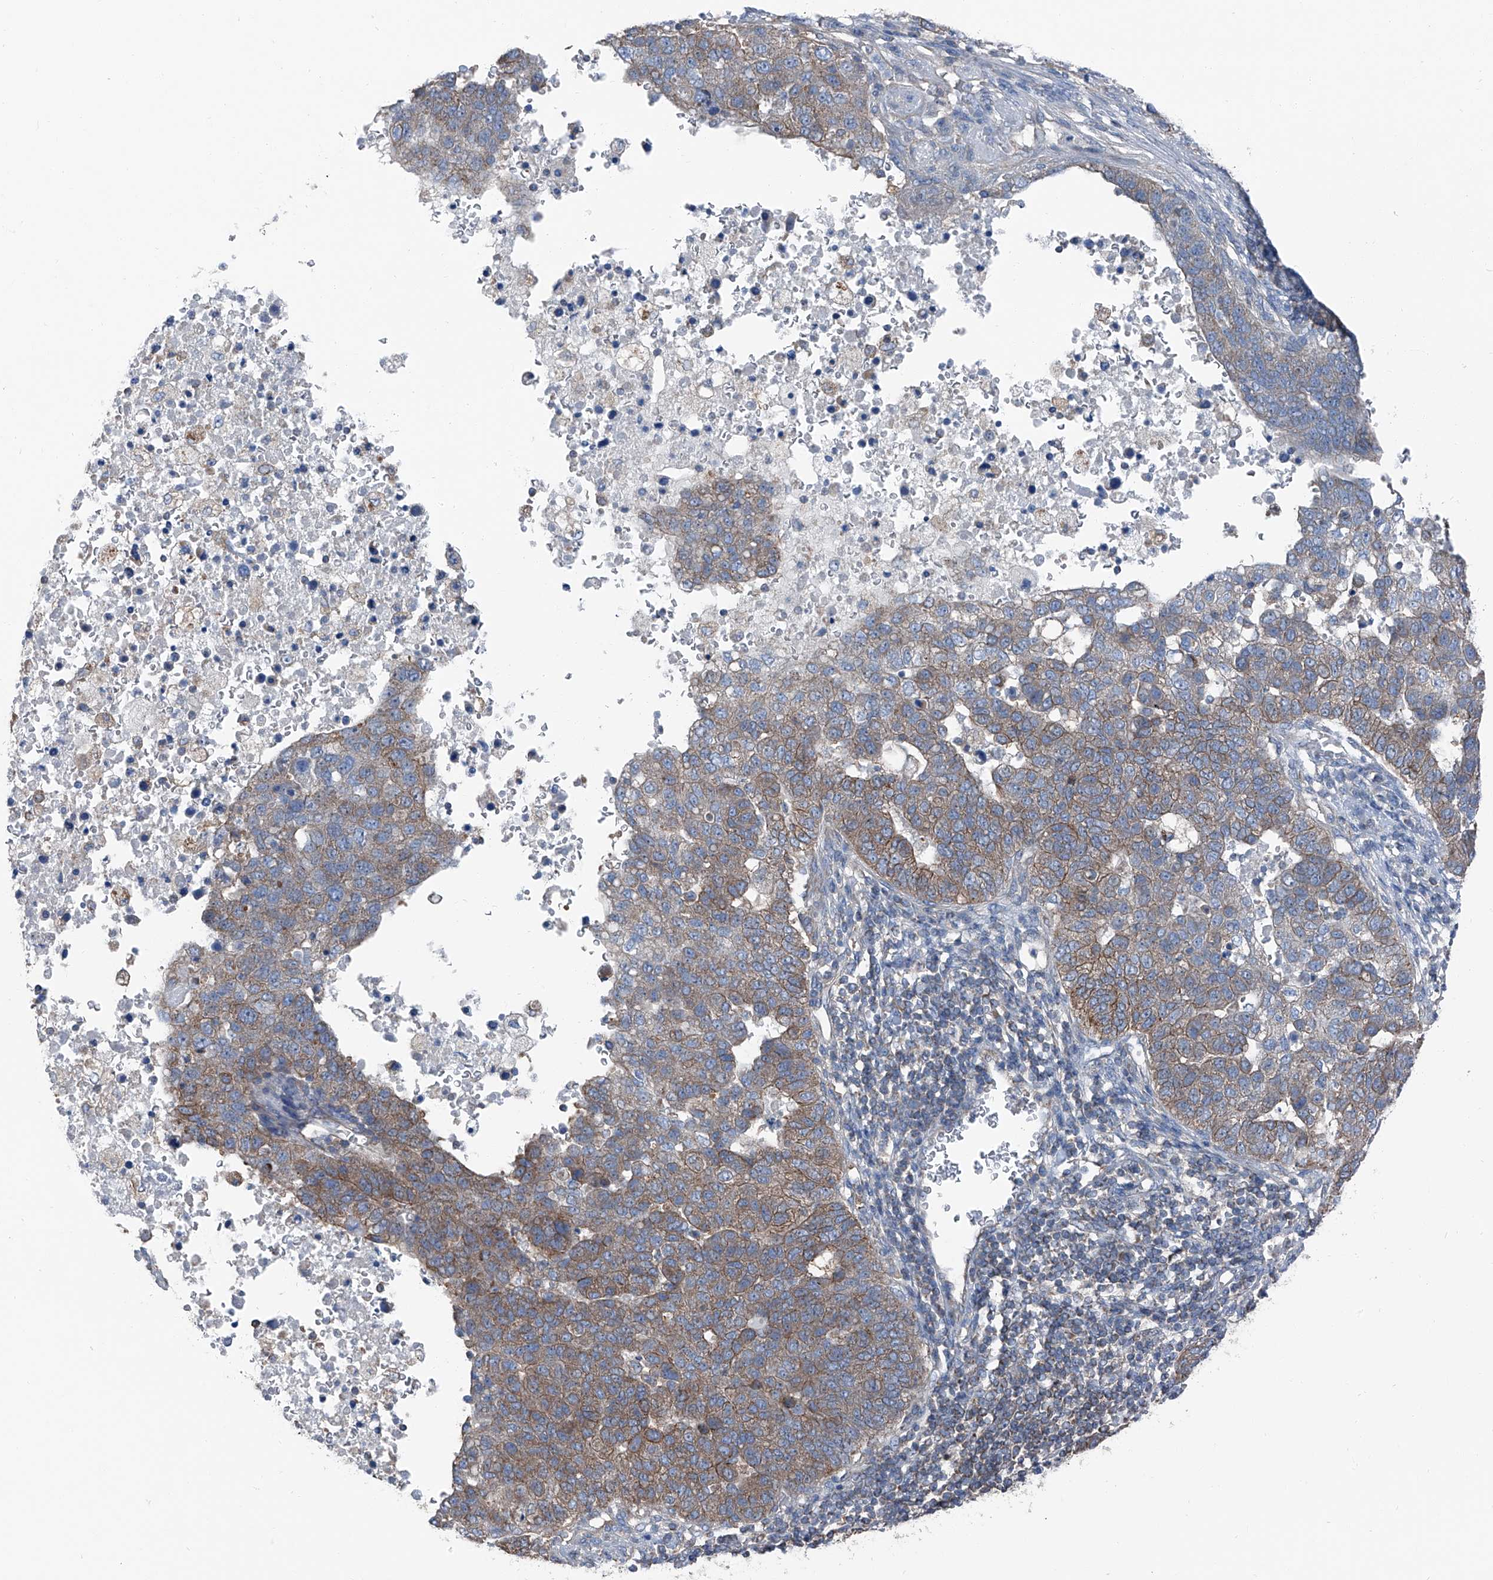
{"staining": {"intensity": "moderate", "quantity": "25%-75%", "location": "cytoplasmic/membranous"}, "tissue": "pancreatic cancer", "cell_type": "Tumor cells", "image_type": "cancer", "snomed": [{"axis": "morphology", "description": "Adenocarcinoma, NOS"}, {"axis": "topography", "description": "Pancreas"}], "caption": "A medium amount of moderate cytoplasmic/membranous staining is appreciated in about 25%-75% of tumor cells in pancreatic adenocarcinoma tissue. Ihc stains the protein in brown and the nuclei are stained blue.", "gene": "GPR142", "patient": {"sex": "female", "age": 61}}